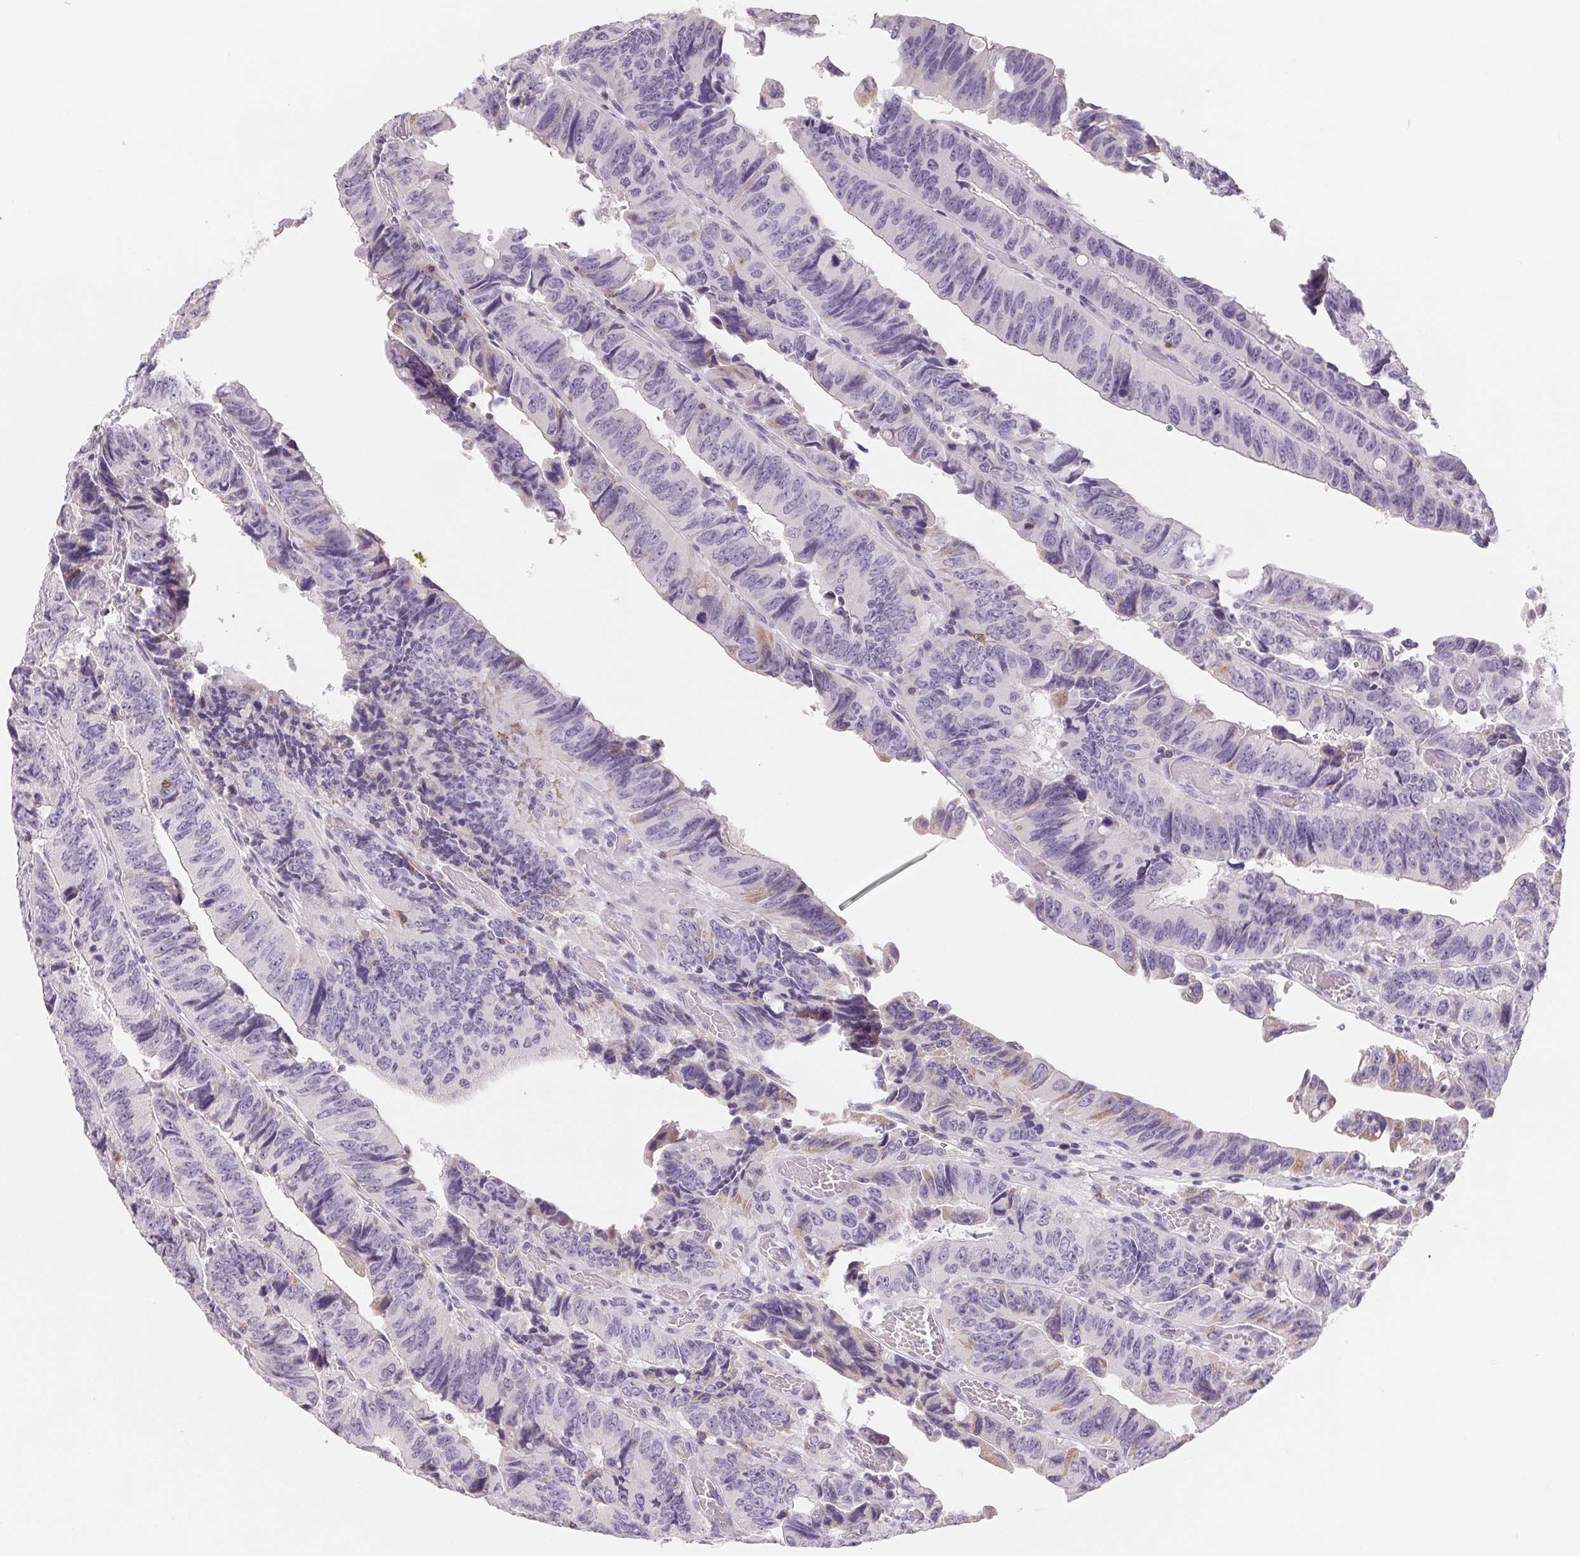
{"staining": {"intensity": "negative", "quantity": "none", "location": "none"}, "tissue": "colorectal cancer", "cell_type": "Tumor cells", "image_type": "cancer", "snomed": [{"axis": "morphology", "description": "Adenocarcinoma, NOS"}, {"axis": "topography", "description": "Colon"}], "caption": "Colorectal adenocarcinoma stained for a protein using immunohistochemistry displays no staining tumor cells.", "gene": "CD69", "patient": {"sex": "female", "age": 84}}